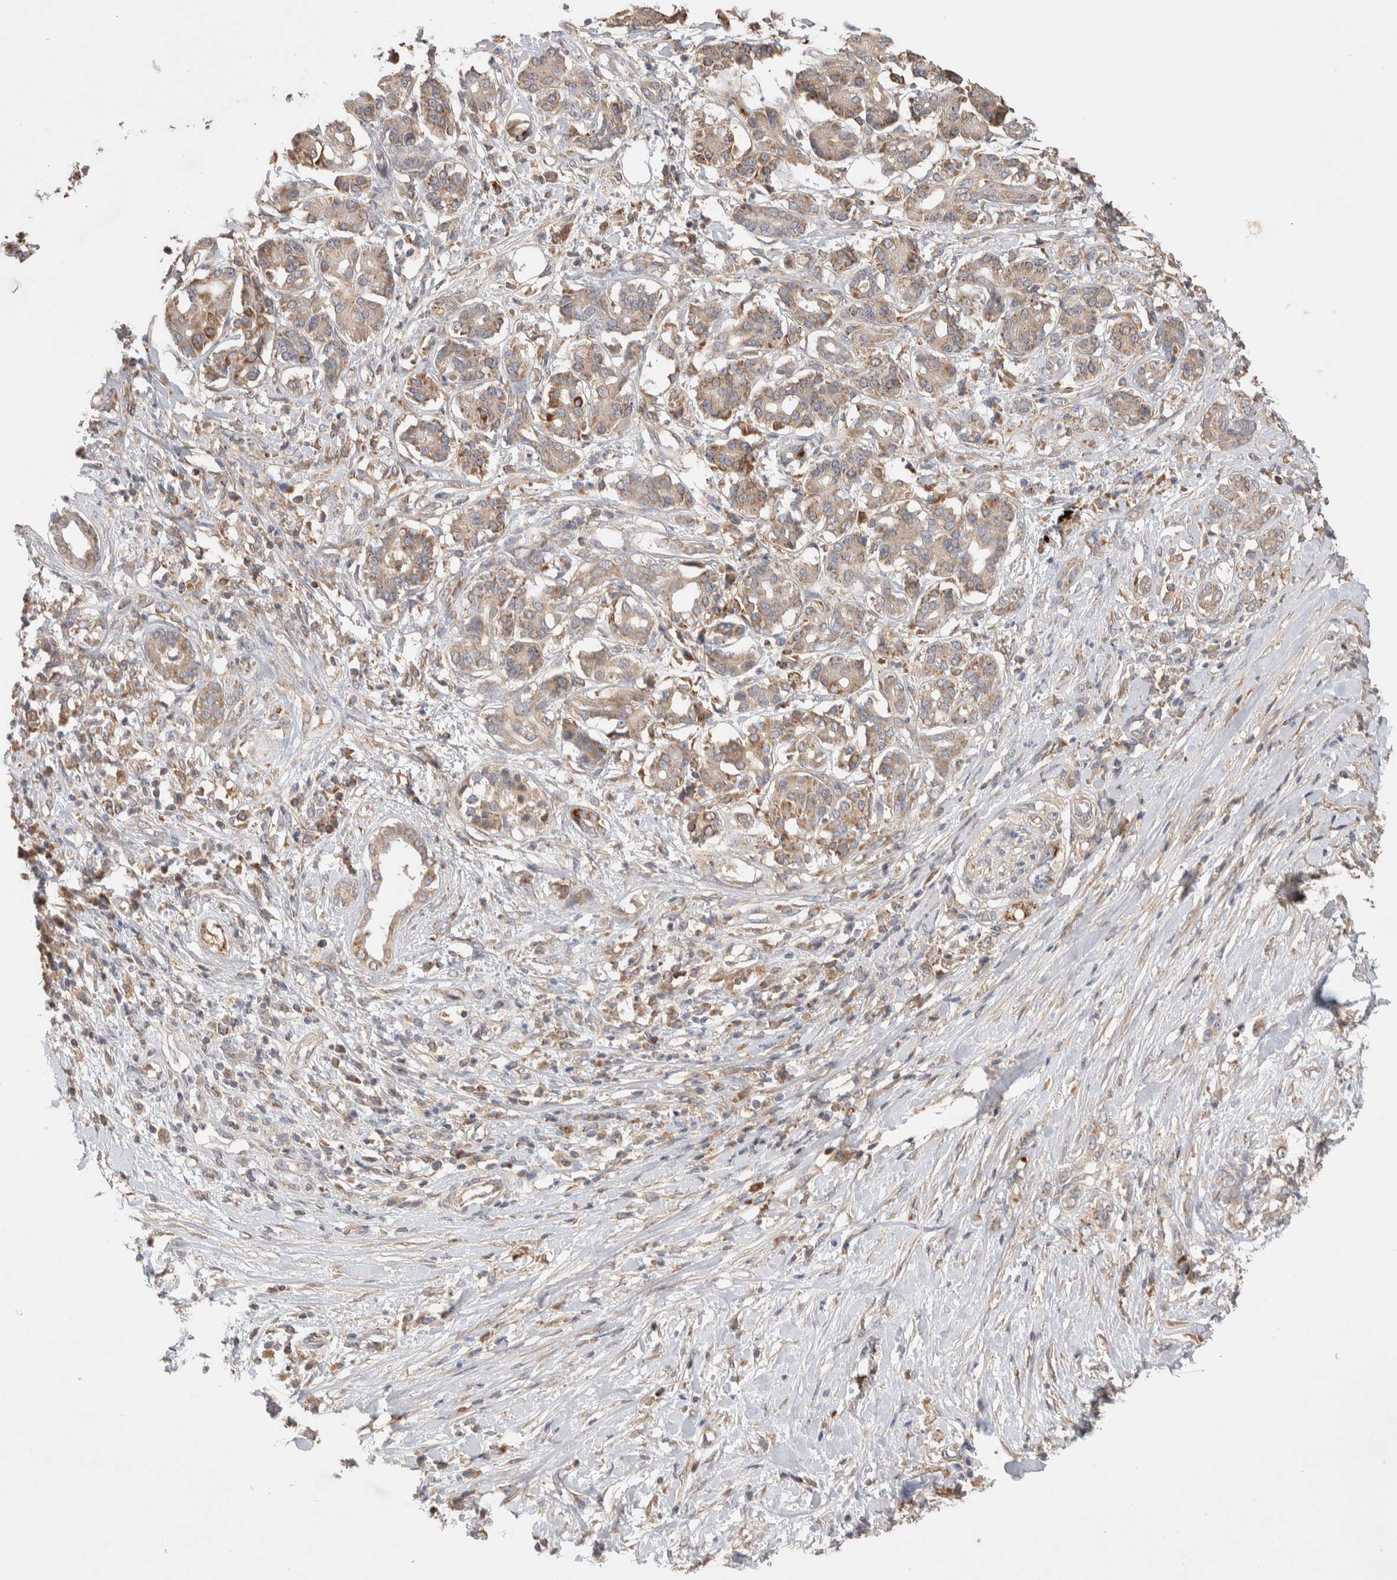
{"staining": {"intensity": "weak", "quantity": ">75%", "location": "cytoplasmic/membranous"}, "tissue": "pancreatic cancer", "cell_type": "Tumor cells", "image_type": "cancer", "snomed": [{"axis": "morphology", "description": "Adenocarcinoma, NOS"}, {"axis": "topography", "description": "Pancreas"}], "caption": "An IHC image of neoplastic tissue is shown. Protein staining in brown shows weak cytoplasmic/membranous positivity in adenocarcinoma (pancreatic) within tumor cells.", "gene": "DEPTOR", "patient": {"sex": "female", "age": 56}}